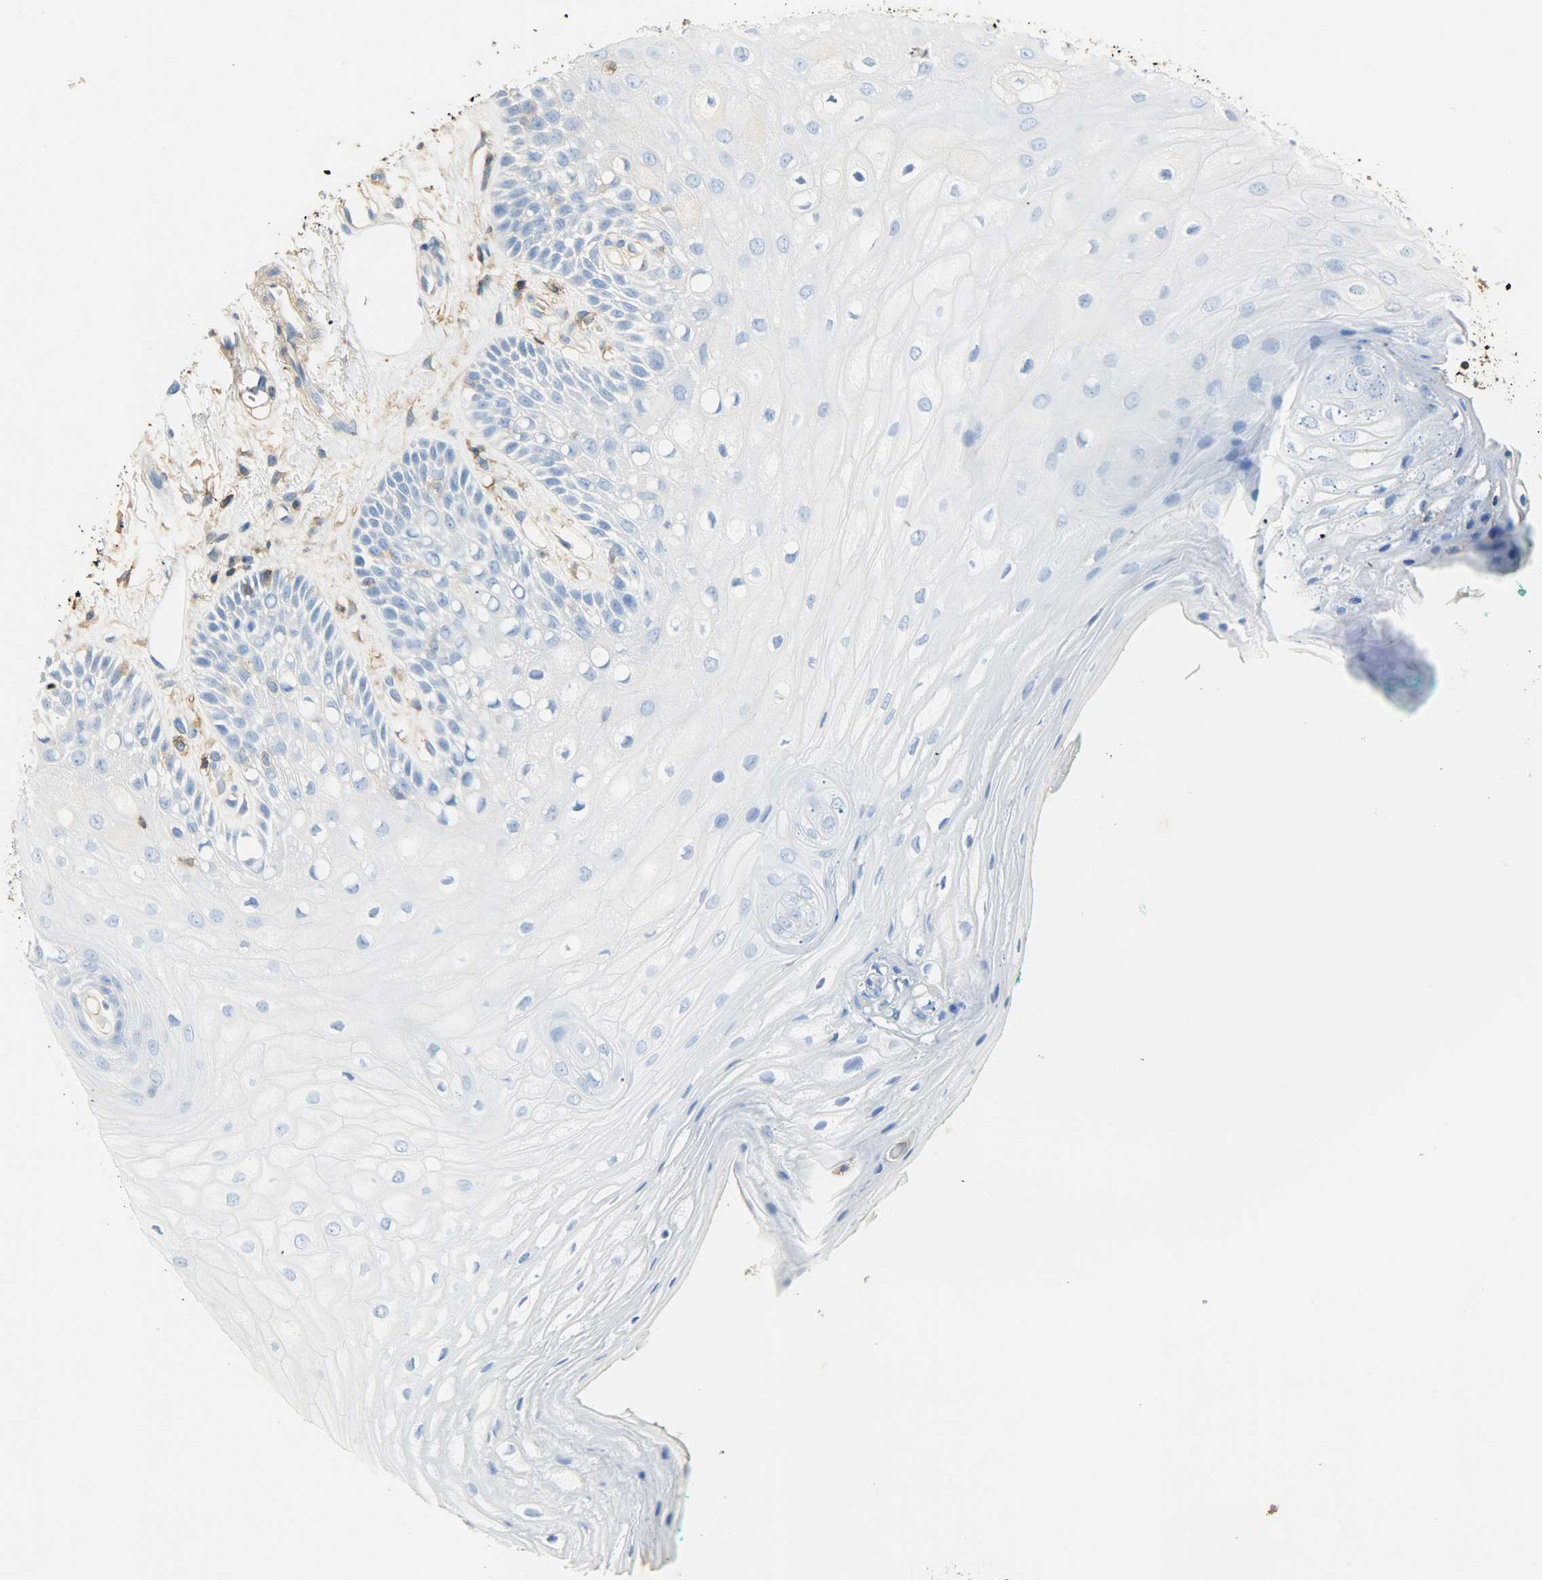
{"staining": {"intensity": "negative", "quantity": "none", "location": "none"}, "tissue": "oral mucosa", "cell_type": "Squamous epithelial cells", "image_type": "normal", "snomed": [{"axis": "morphology", "description": "Normal tissue, NOS"}, {"axis": "morphology", "description": "Squamous cell carcinoma, NOS"}, {"axis": "topography", "description": "Skeletal muscle"}, {"axis": "topography", "description": "Oral tissue"}, {"axis": "topography", "description": "Head-Neck"}], "caption": "An image of oral mucosa stained for a protein shows no brown staining in squamous epithelial cells.", "gene": "ANXA6", "patient": {"sex": "female", "age": 84}}